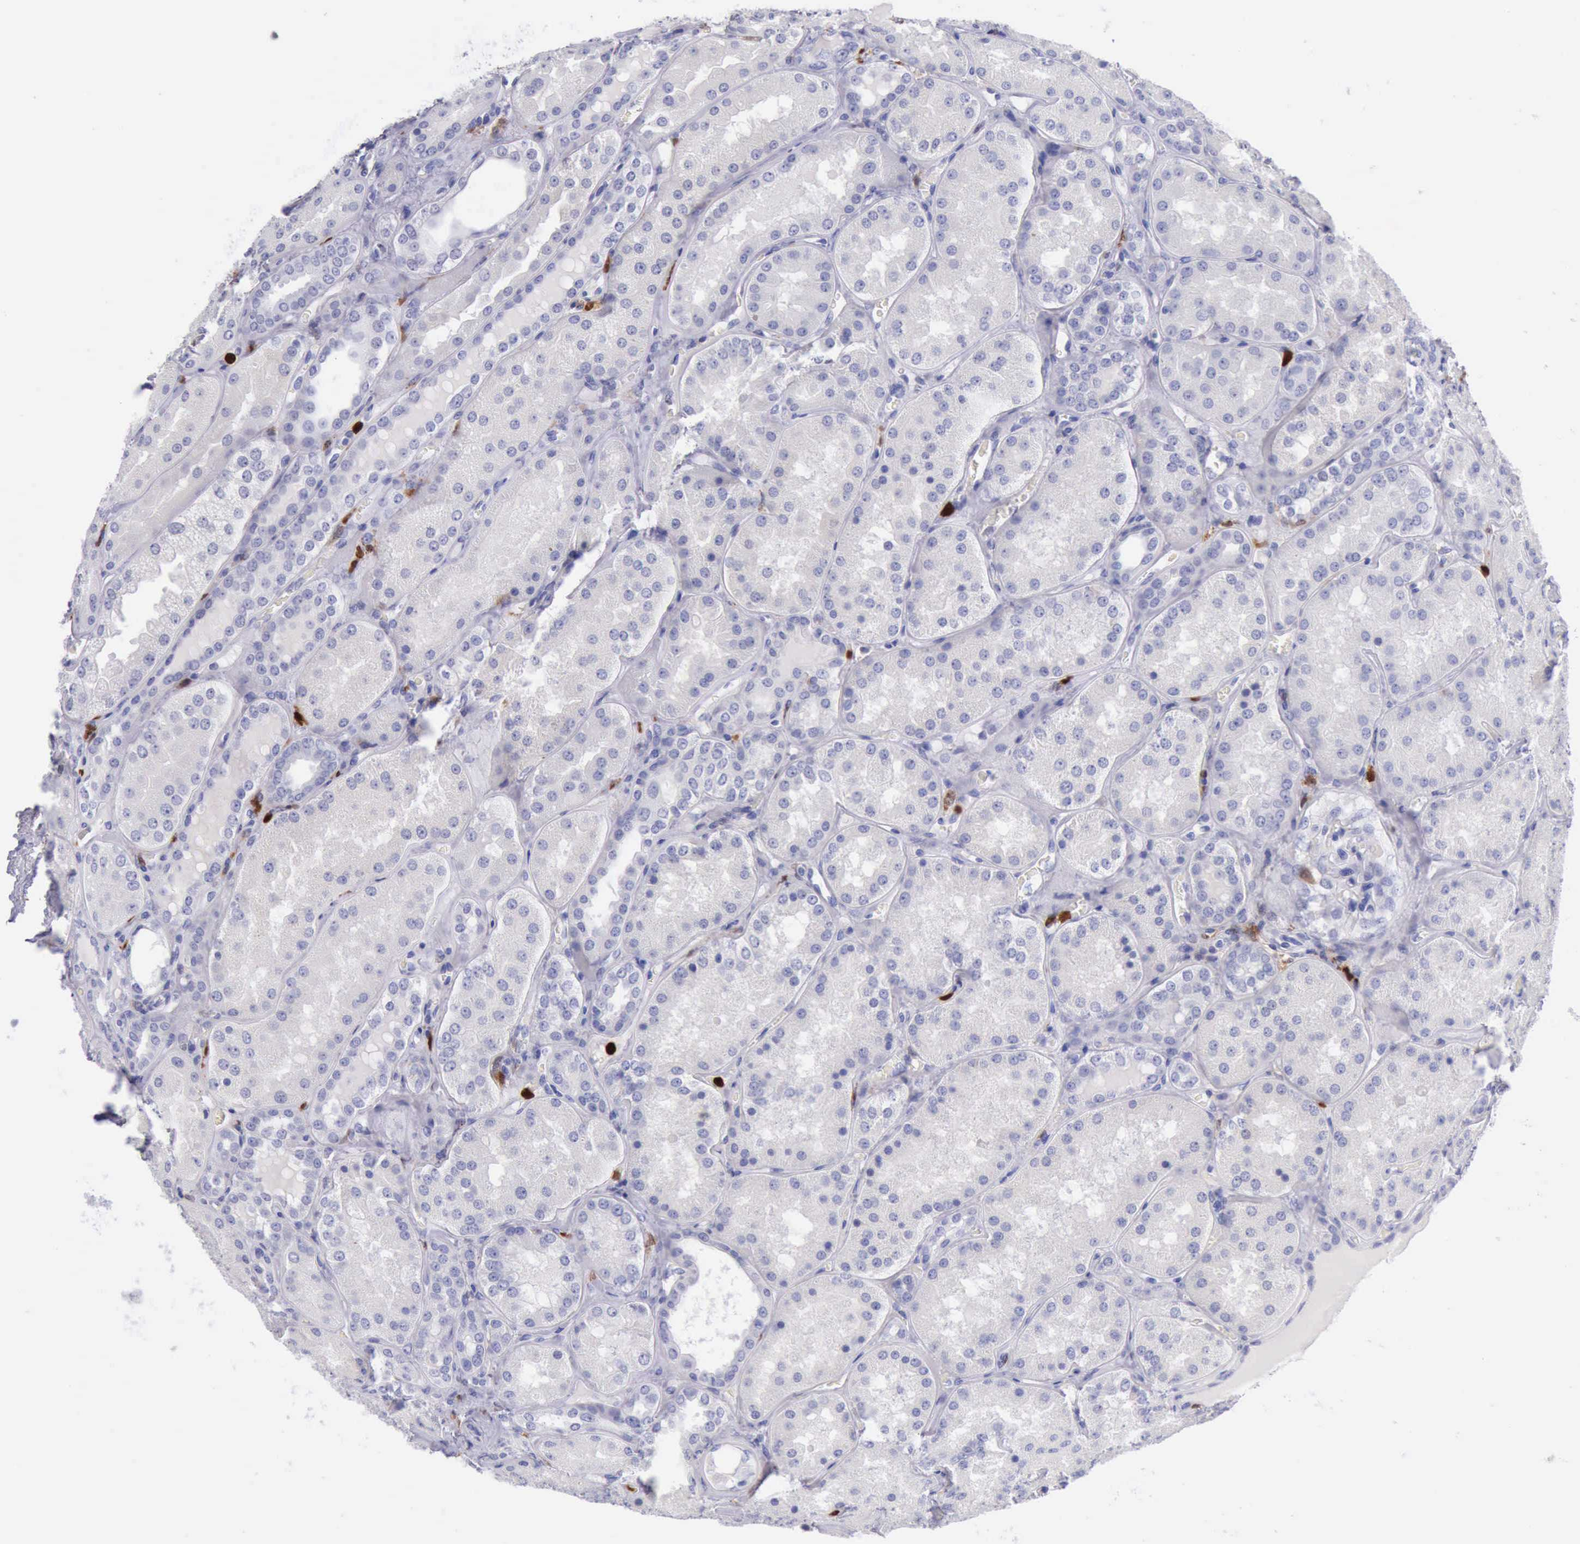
{"staining": {"intensity": "negative", "quantity": "none", "location": "none"}, "tissue": "kidney", "cell_type": "Cells in glomeruli", "image_type": "normal", "snomed": [{"axis": "morphology", "description": "Normal tissue, NOS"}, {"axis": "topography", "description": "Kidney"}], "caption": "High power microscopy photomicrograph of an IHC histopathology image of normal kidney, revealing no significant expression in cells in glomeruli.", "gene": "CSTA", "patient": {"sex": "female", "age": 56}}